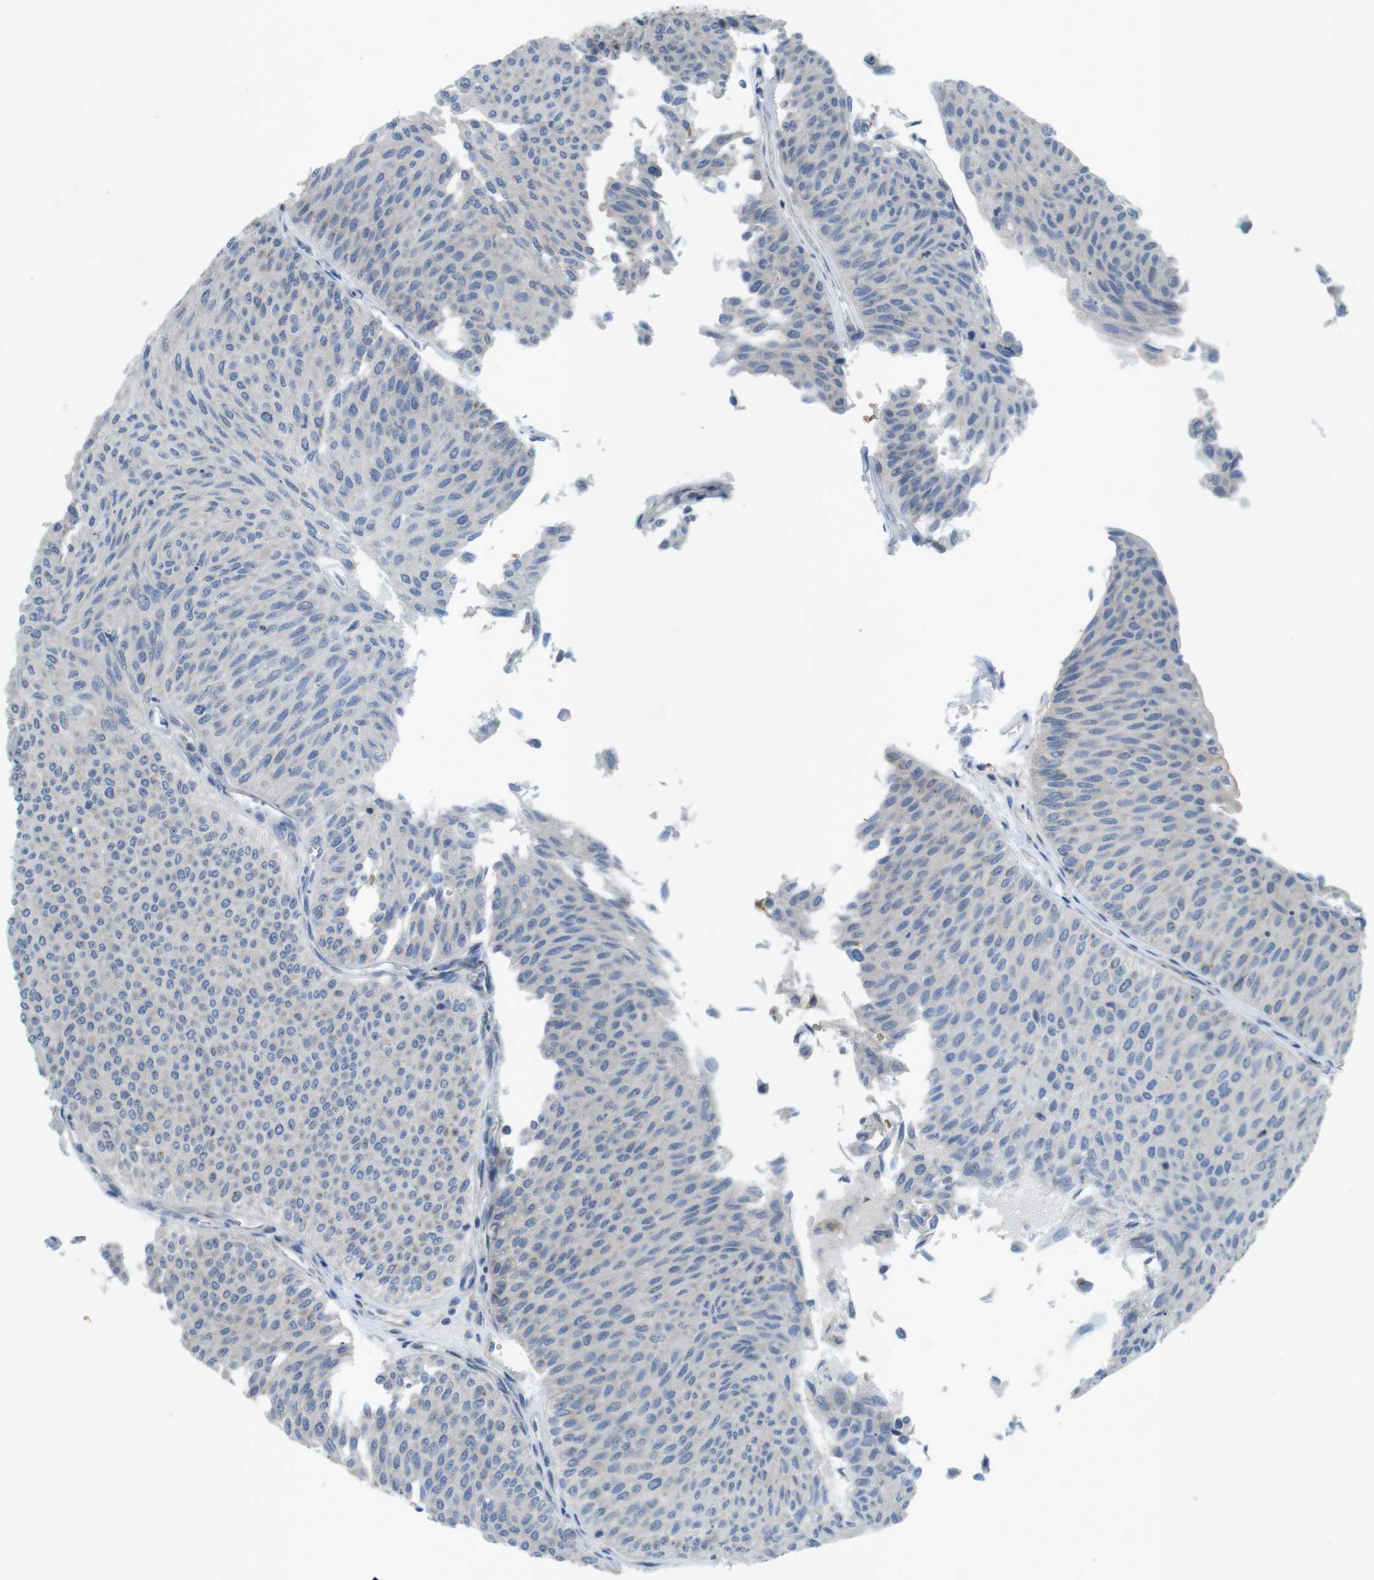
{"staining": {"intensity": "negative", "quantity": "none", "location": "none"}, "tissue": "urothelial cancer", "cell_type": "Tumor cells", "image_type": "cancer", "snomed": [{"axis": "morphology", "description": "Urothelial carcinoma, Low grade"}, {"axis": "topography", "description": "Urinary bladder"}], "caption": "The micrograph shows no significant positivity in tumor cells of urothelial cancer.", "gene": "TYW1", "patient": {"sex": "male", "age": 78}}